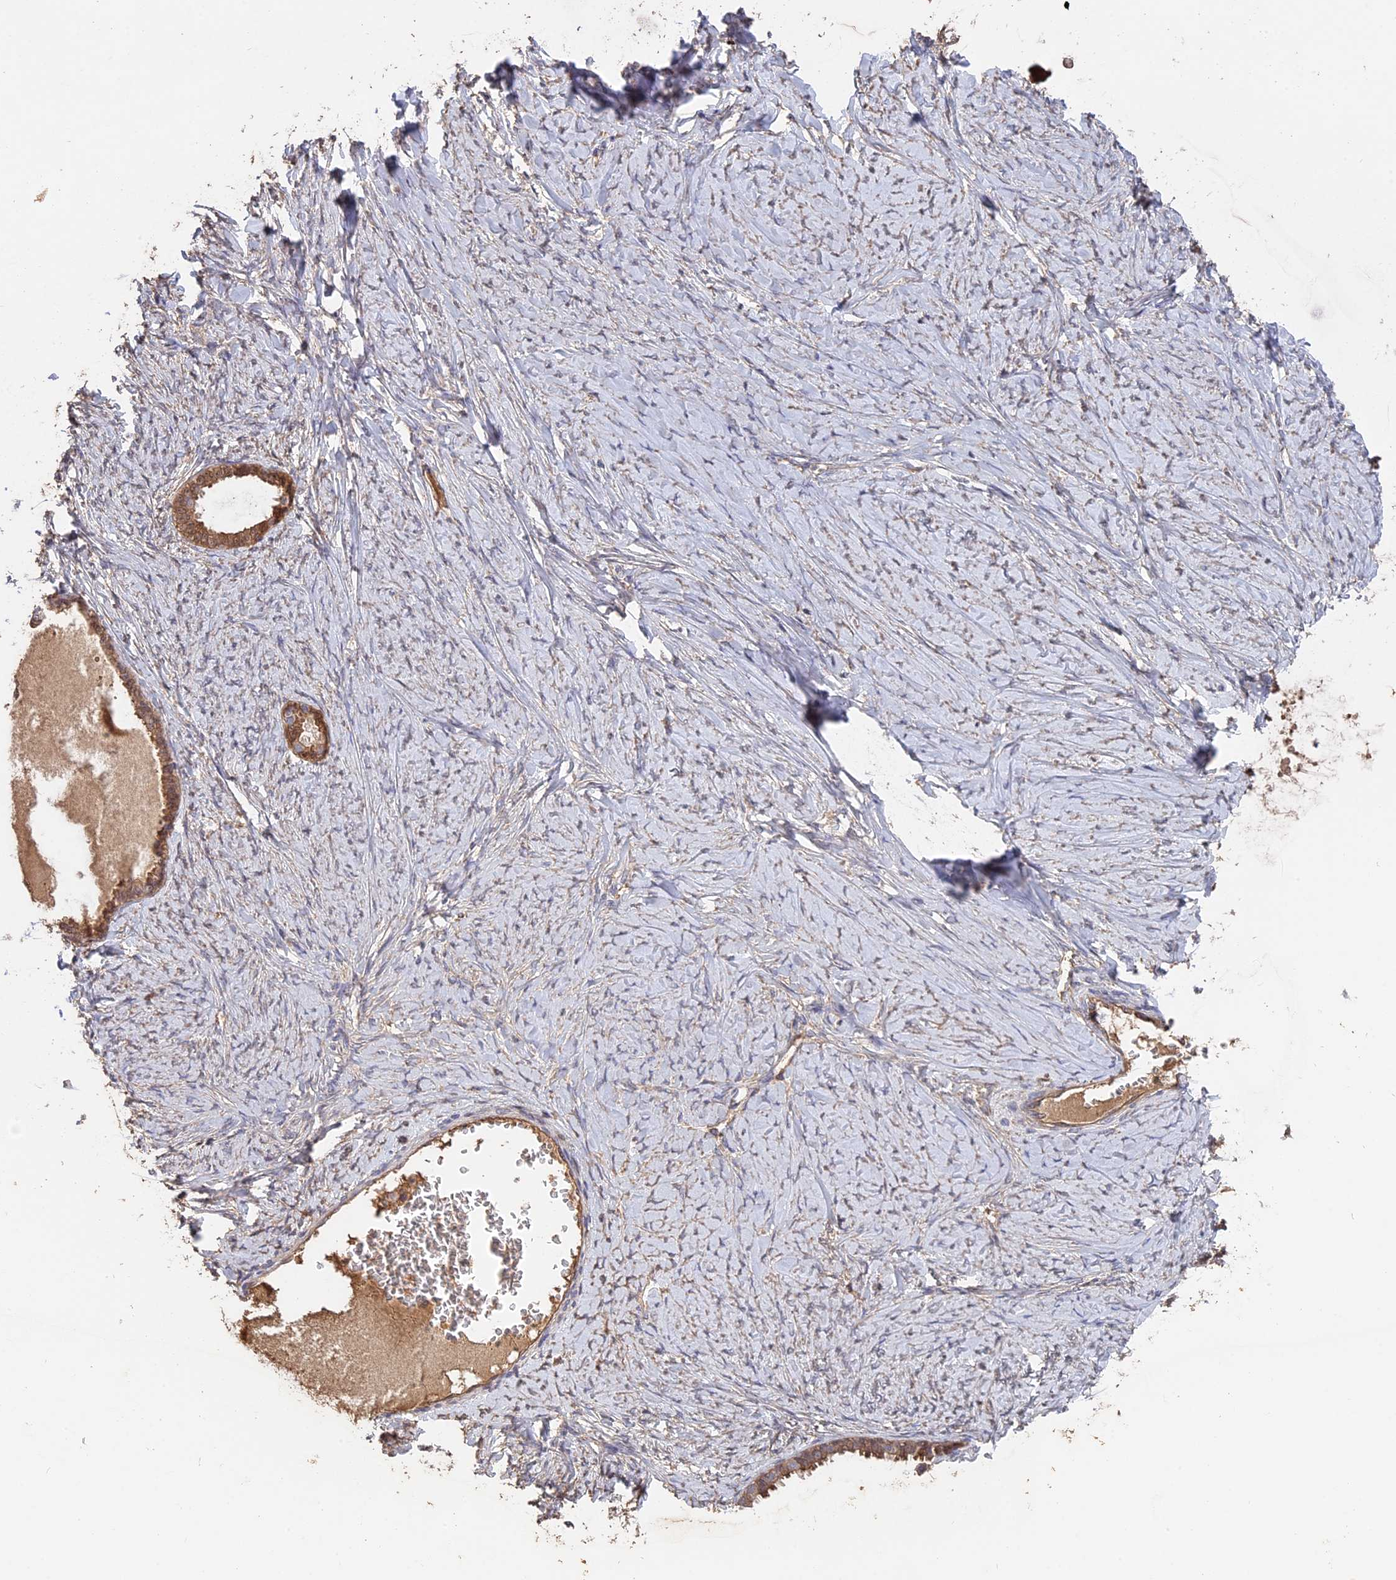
{"staining": {"intensity": "weak", "quantity": ">75%", "location": "cytoplasmic/membranous"}, "tissue": "ovarian cancer", "cell_type": "Tumor cells", "image_type": "cancer", "snomed": [{"axis": "morphology", "description": "Cystadenocarcinoma, serous, NOS"}, {"axis": "topography", "description": "Ovary"}], "caption": "Immunohistochemistry staining of ovarian serous cystadenocarcinoma, which shows low levels of weak cytoplasmic/membranous expression in approximately >75% of tumor cells indicating weak cytoplasmic/membranous protein positivity. The staining was performed using DAB (3,3'-diaminobenzidine) (brown) for protein detection and nuclei were counterstained in hematoxylin (blue).", "gene": "RASAL1", "patient": {"sex": "female", "age": 79}}